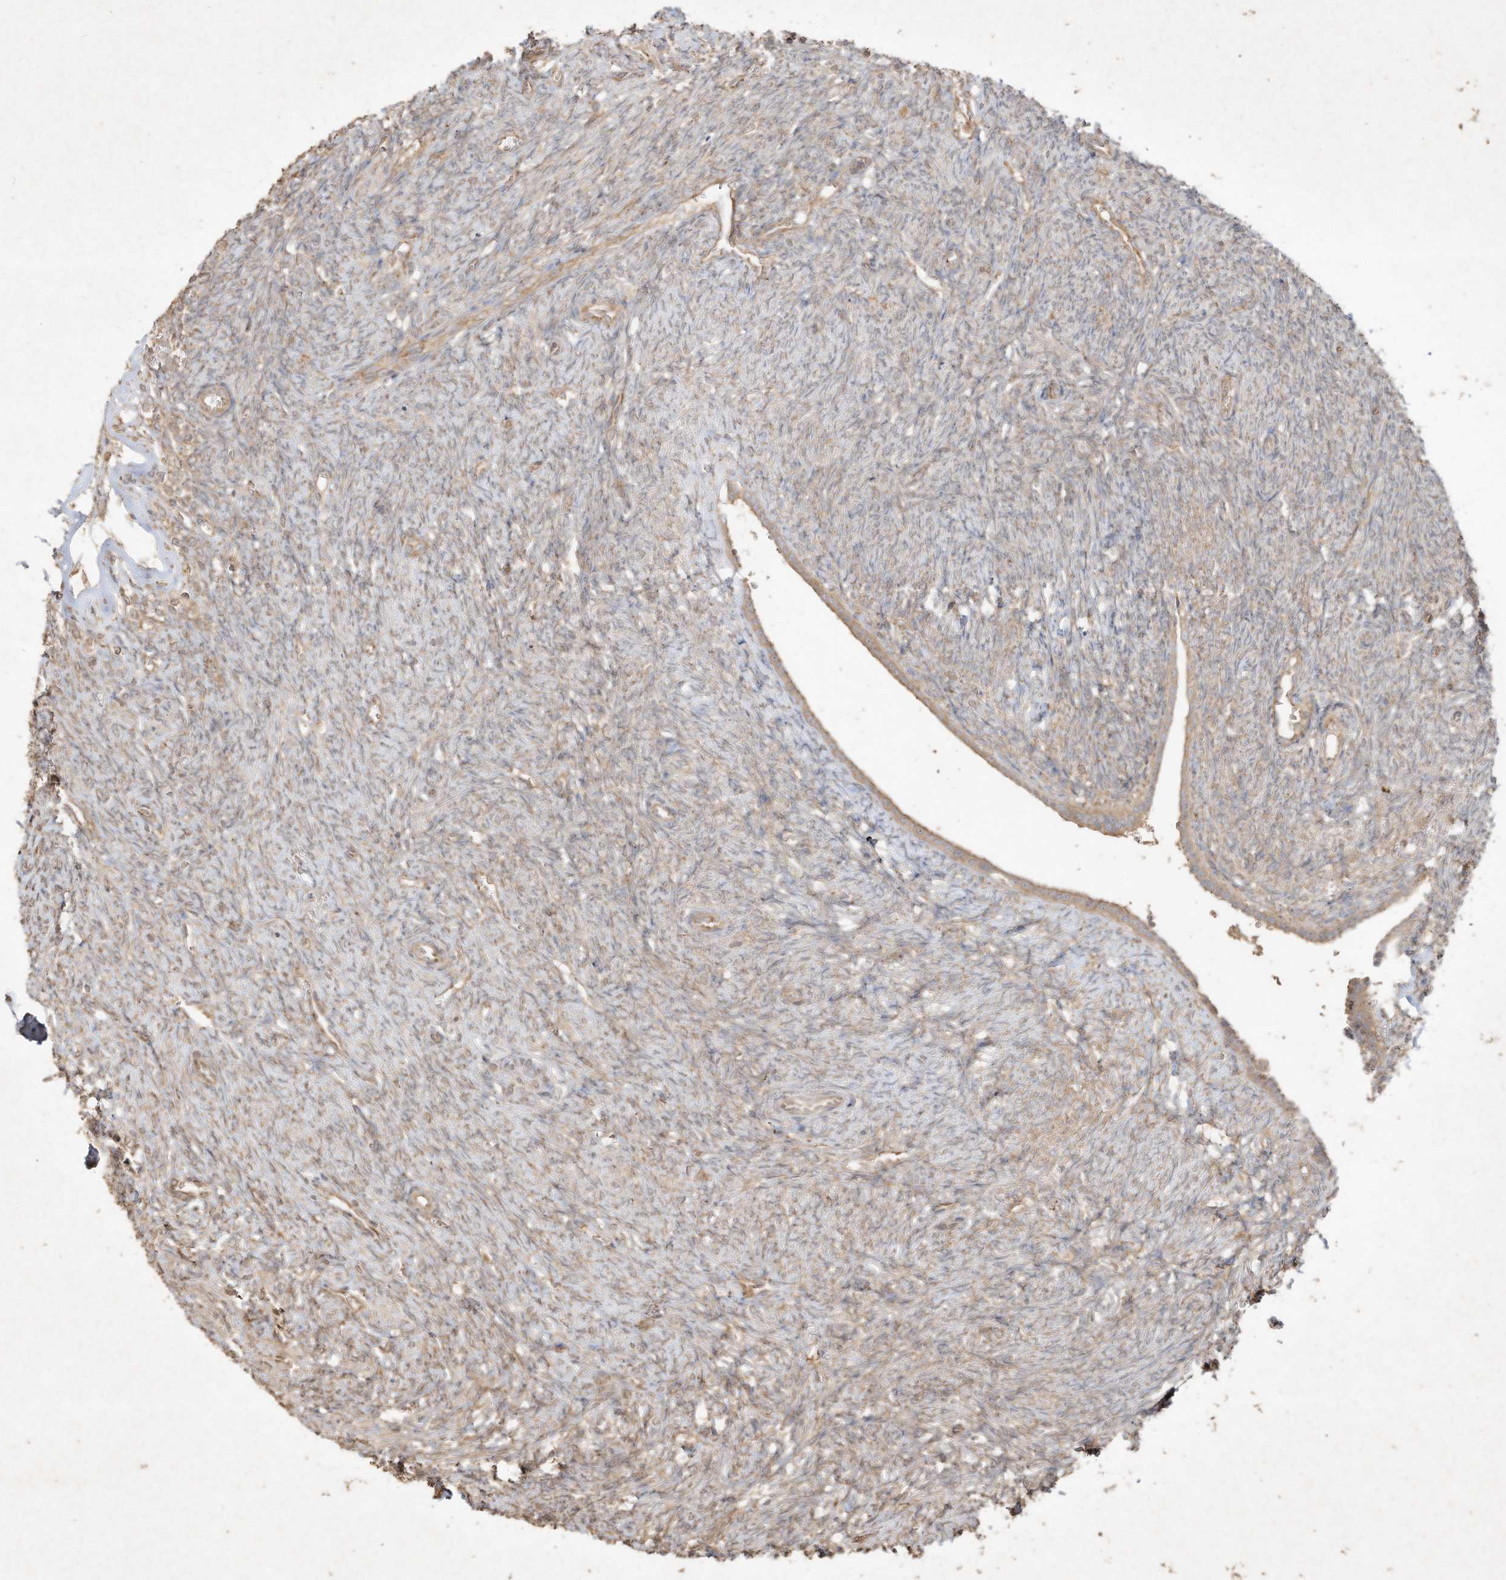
{"staining": {"intensity": "weak", "quantity": ">75%", "location": "cytoplasmic/membranous"}, "tissue": "ovary", "cell_type": "Ovarian stroma cells", "image_type": "normal", "snomed": [{"axis": "morphology", "description": "Normal tissue, NOS"}, {"axis": "topography", "description": "Ovary"}], "caption": "Unremarkable ovary exhibits weak cytoplasmic/membranous expression in about >75% of ovarian stroma cells.", "gene": "DYNC1I2", "patient": {"sex": "female", "age": 41}}